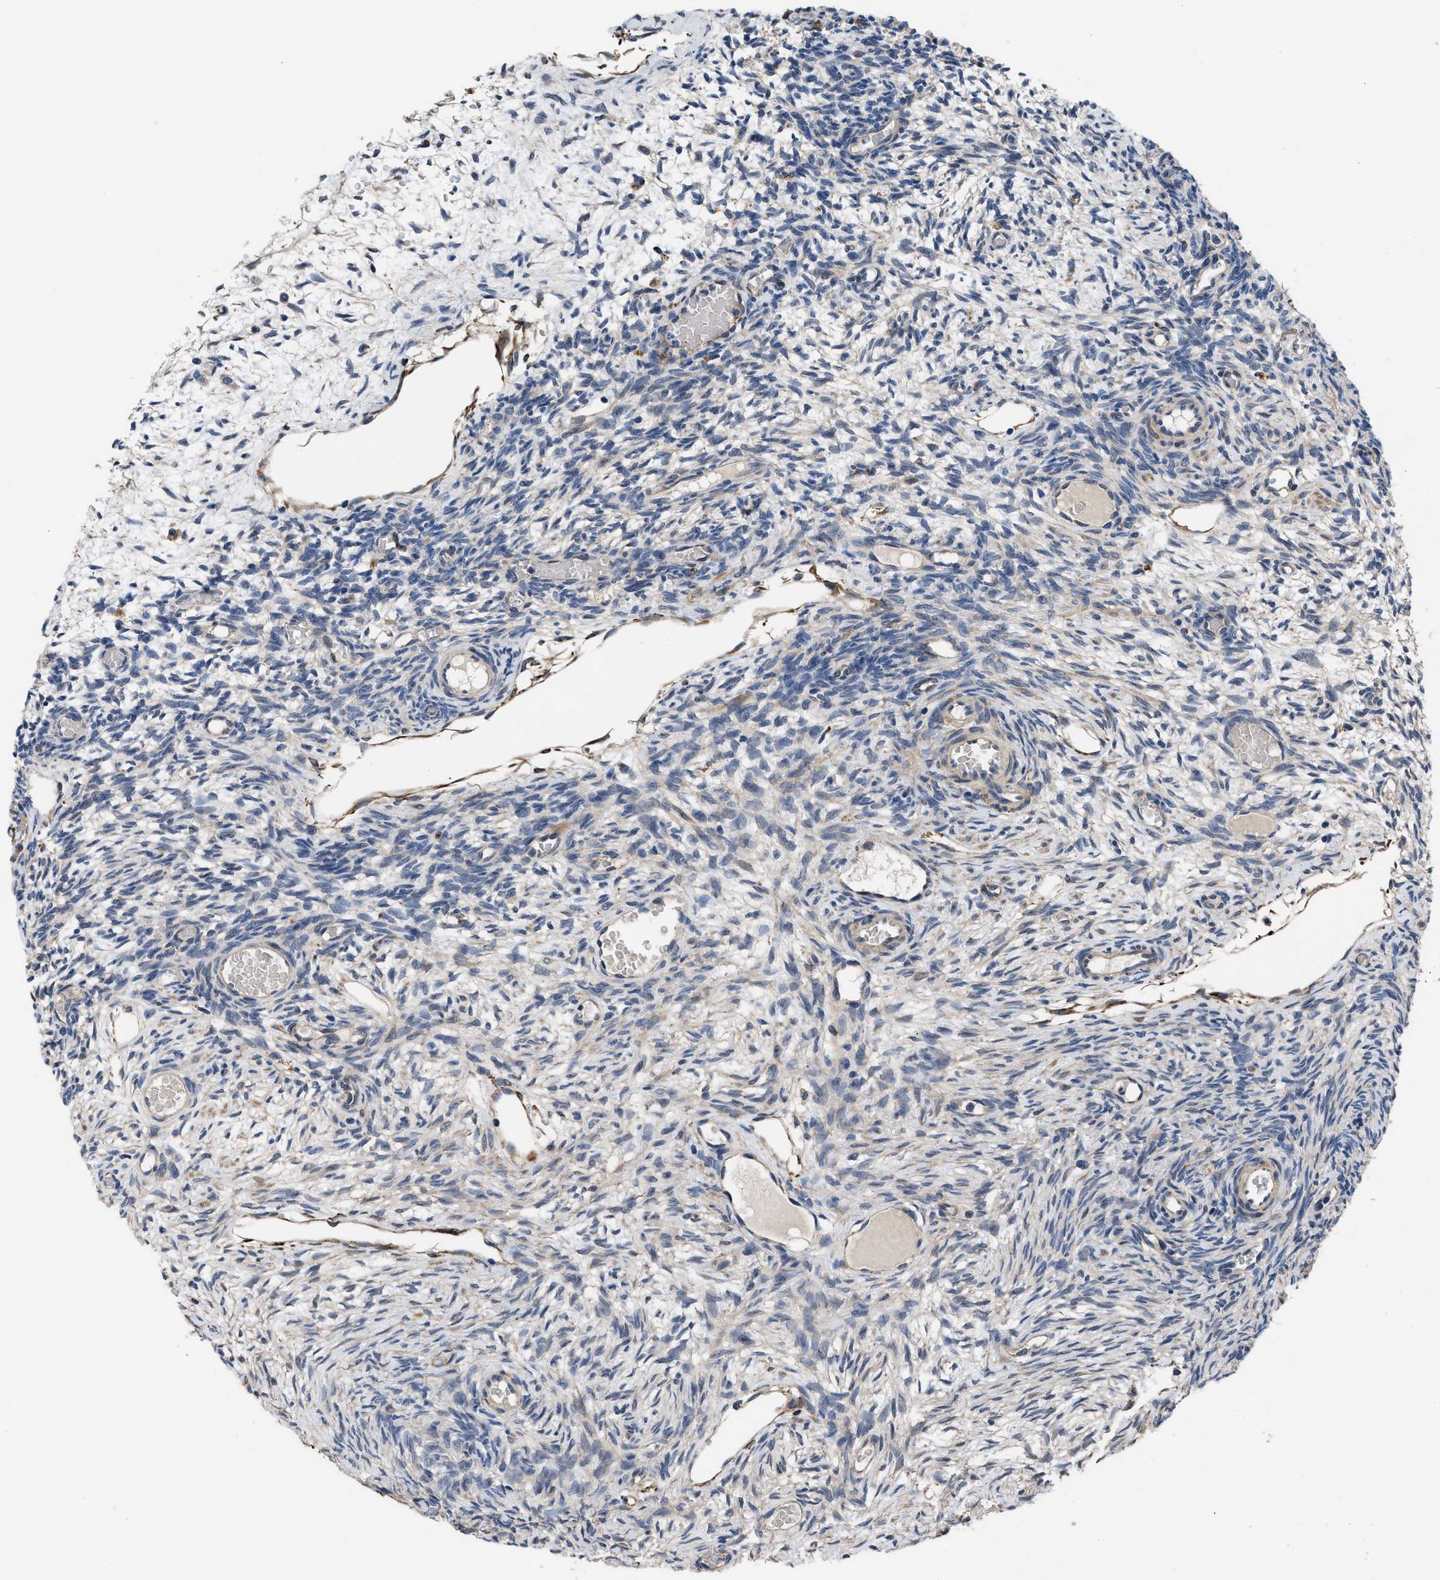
{"staining": {"intensity": "moderate", "quantity": "<25%", "location": "cytoplasmic/membranous"}, "tissue": "ovary", "cell_type": "Ovarian stroma cells", "image_type": "normal", "snomed": [{"axis": "morphology", "description": "Normal tissue, NOS"}, {"axis": "topography", "description": "Ovary"}], "caption": "Immunohistochemistry histopathology image of normal ovary: human ovary stained using immunohistochemistry shows low levels of moderate protein expression localized specifically in the cytoplasmic/membranous of ovarian stroma cells, appearing as a cytoplasmic/membranous brown color.", "gene": "SQLE", "patient": {"sex": "female", "age": 27}}